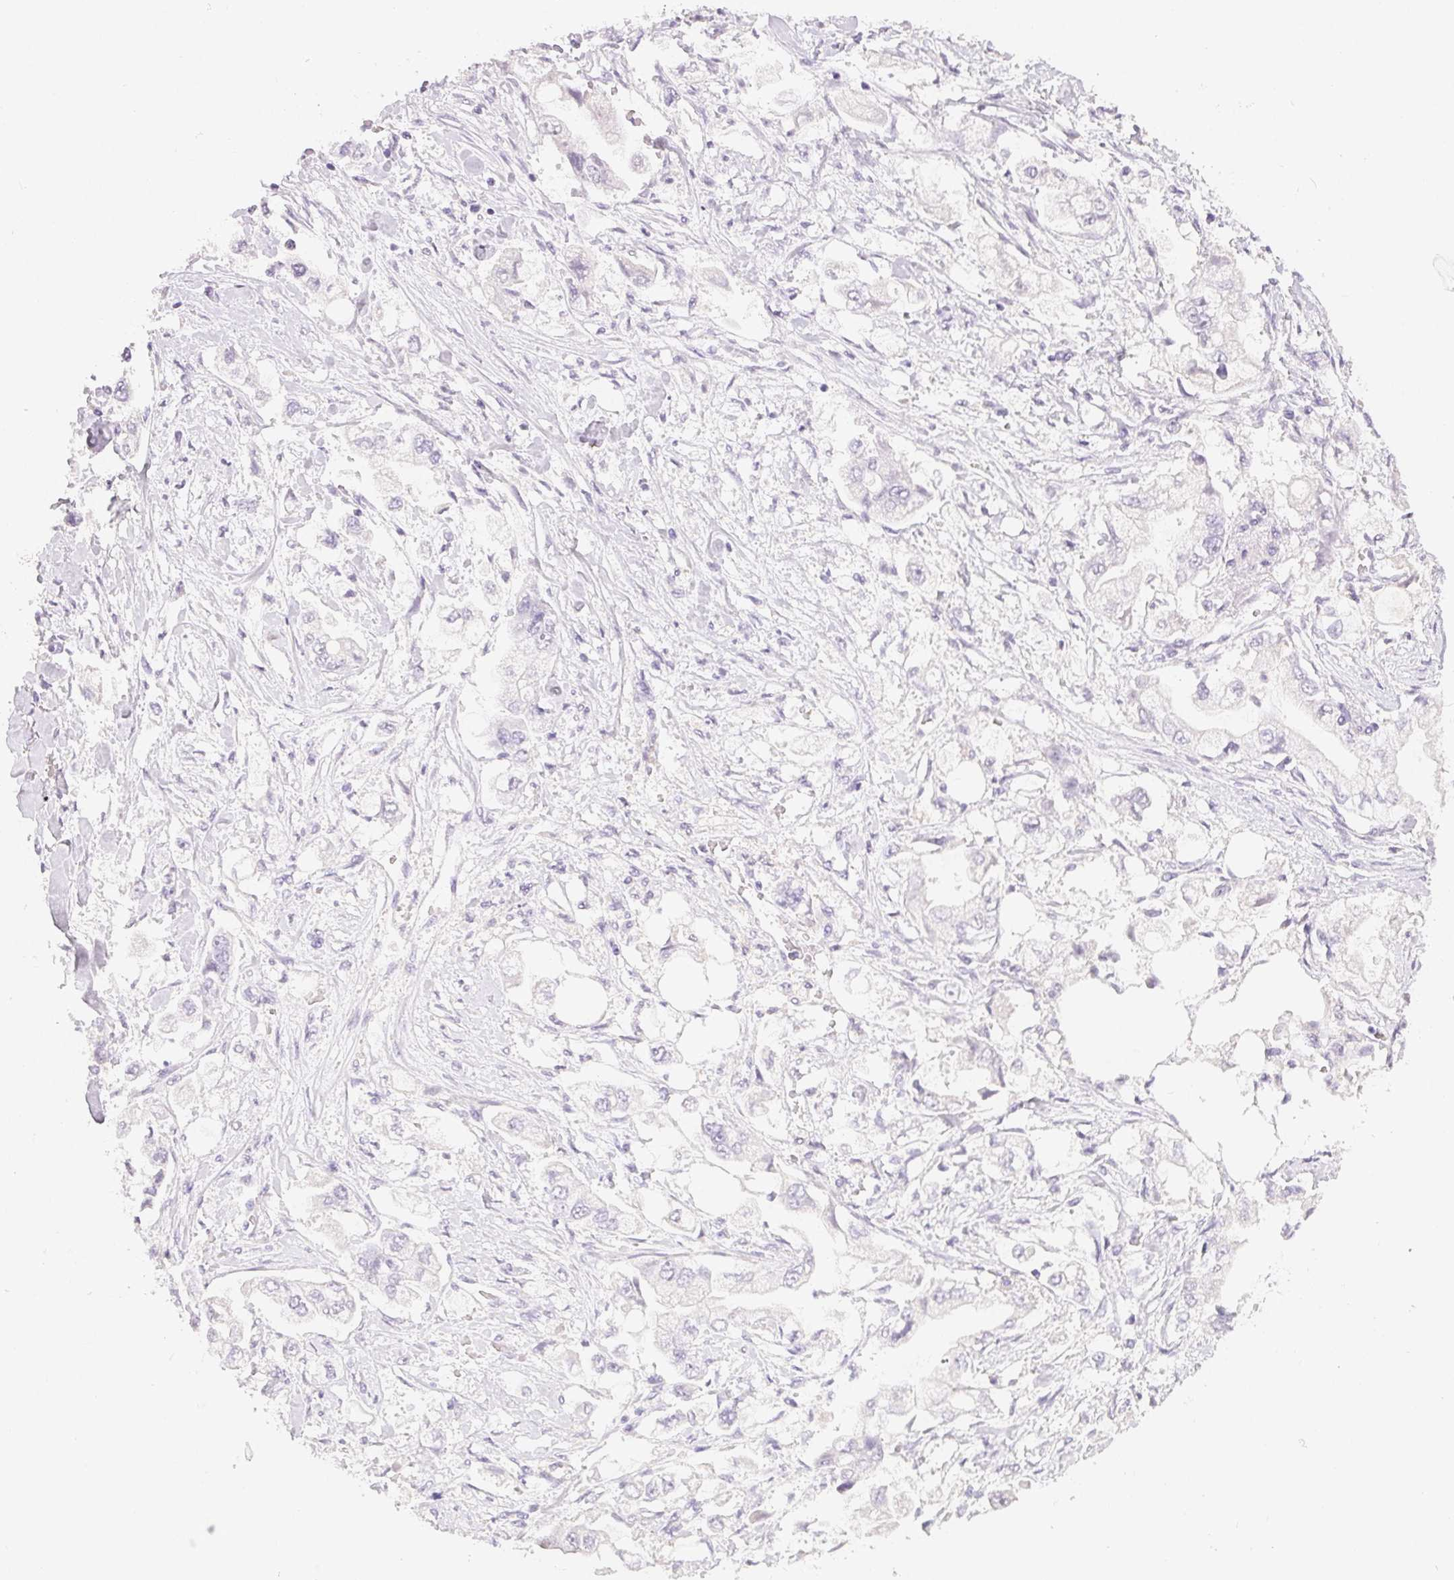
{"staining": {"intensity": "negative", "quantity": "none", "location": "none"}, "tissue": "stomach cancer", "cell_type": "Tumor cells", "image_type": "cancer", "snomed": [{"axis": "morphology", "description": "Adenocarcinoma, NOS"}, {"axis": "topography", "description": "Stomach"}], "caption": "Immunohistochemistry of human stomach cancer reveals no positivity in tumor cells. (DAB immunohistochemistry visualized using brightfield microscopy, high magnification).", "gene": "MIOX", "patient": {"sex": "male", "age": 62}}